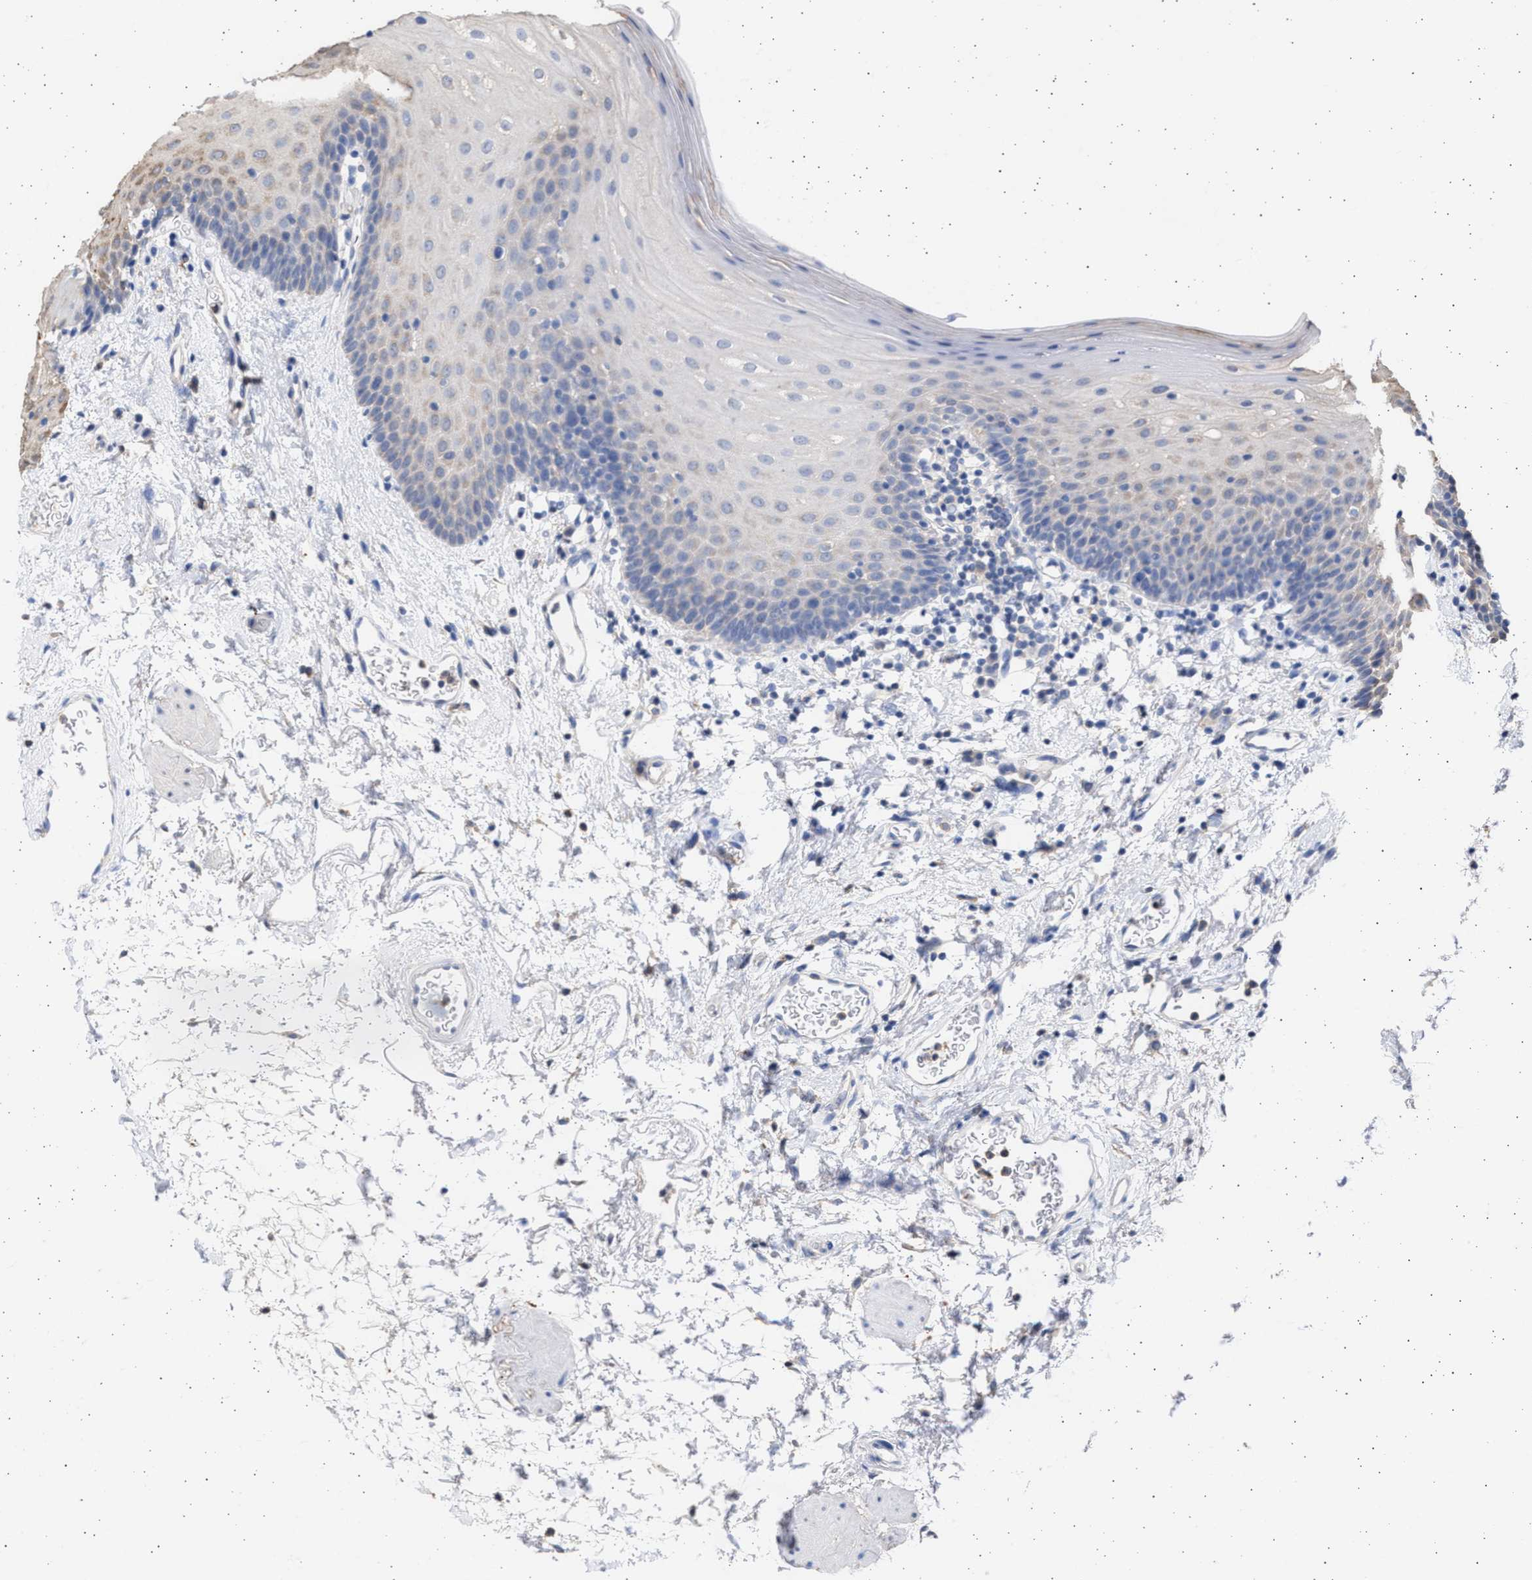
{"staining": {"intensity": "weak", "quantity": "<25%", "location": "cytoplasmic/membranous"}, "tissue": "oral mucosa", "cell_type": "Squamous epithelial cells", "image_type": "normal", "snomed": [{"axis": "morphology", "description": "Normal tissue, NOS"}, {"axis": "topography", "description": "Oral tissue"}], "caption": "This is an IHC histopathology image of unremarkable oral mucosa. There is no expression in squamous epithelial cells.", "gene": "ALDOC", "patient": {"sex": "male", "age": 66}}